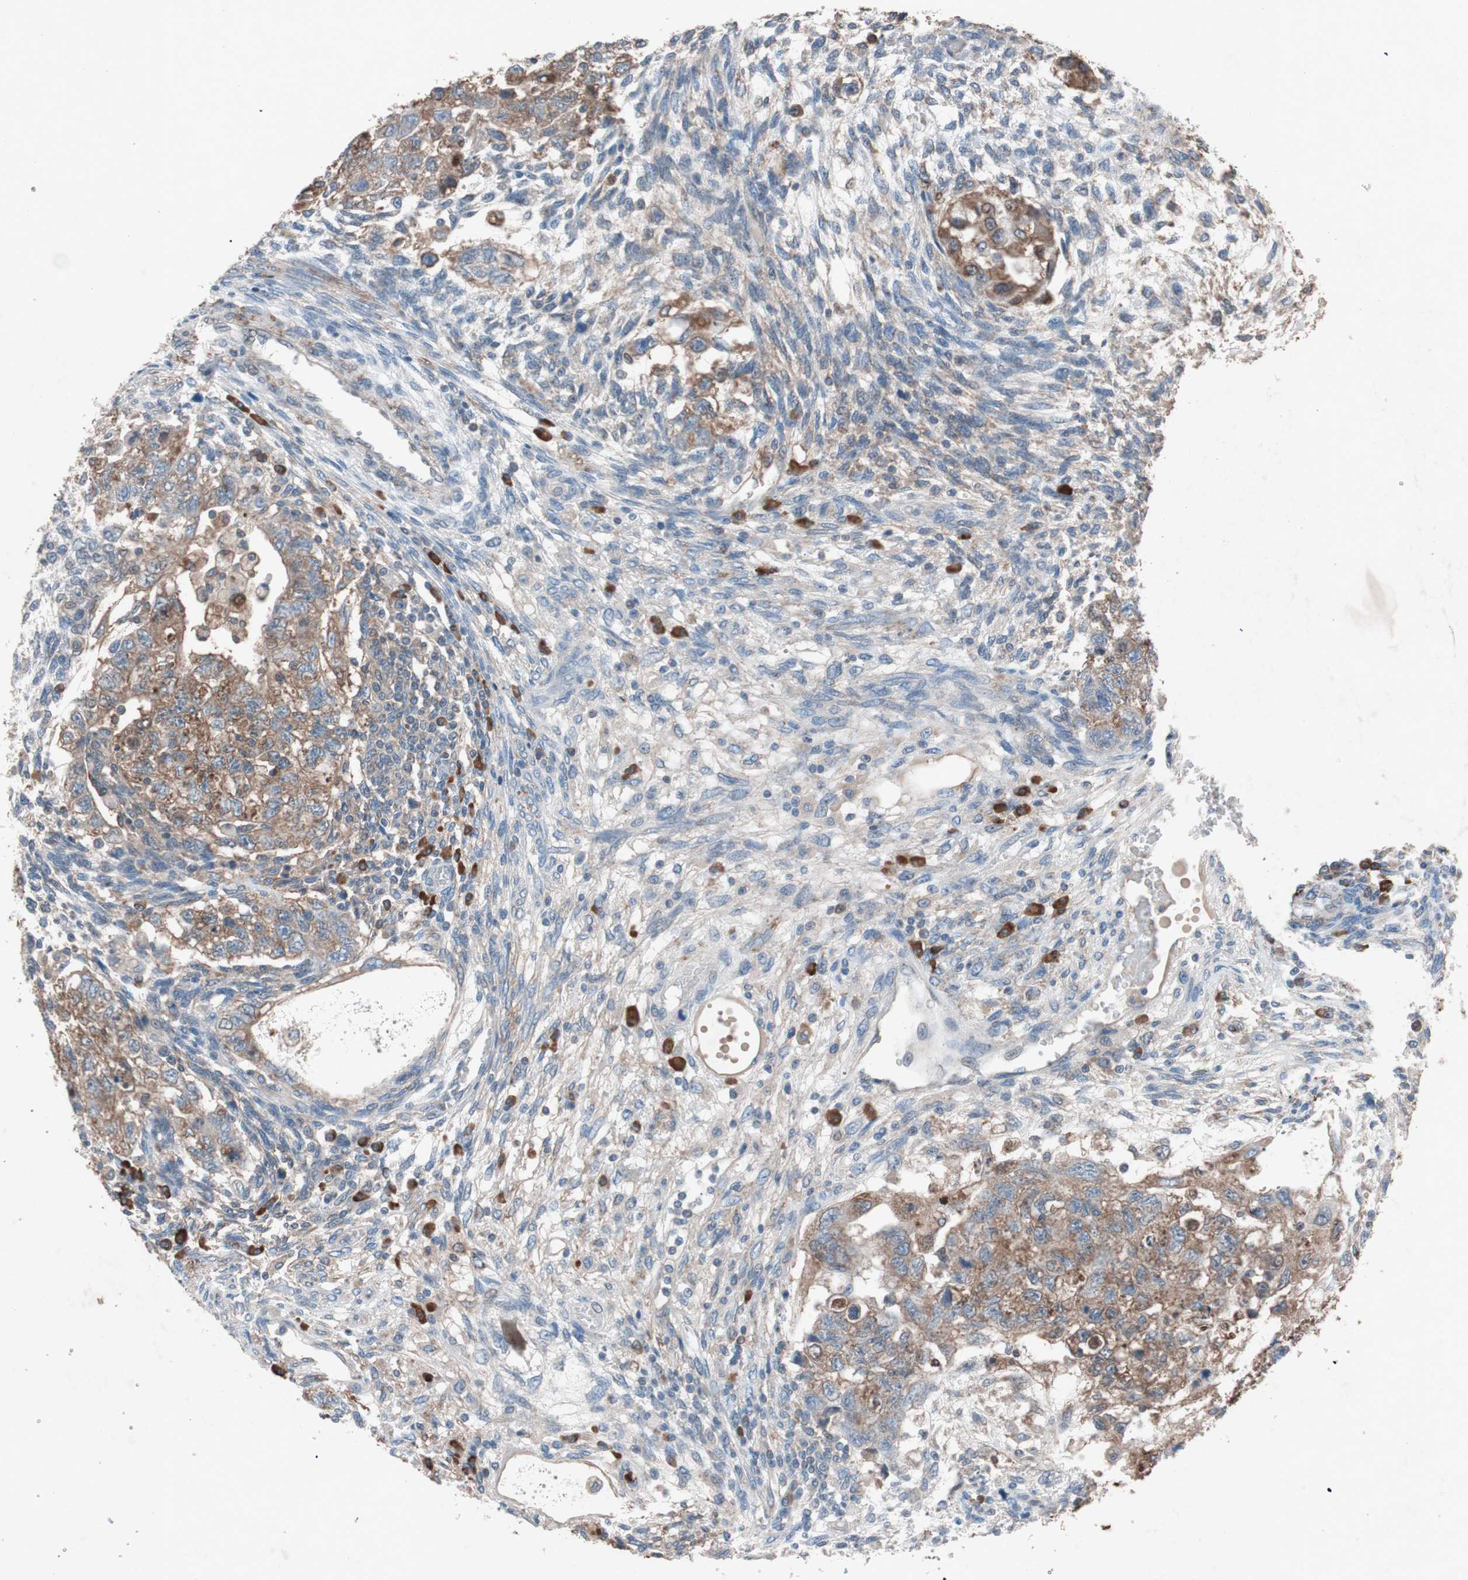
{"staining": {"intensity": "moderate", "quantity": "25%-75%", "location": "cytoplasmic/membranous"}, "tissue": "testis cancer", "cell_type": "Tumor cells", "image_type": "cancer", "snomed": [{"axis": "morphology", "description": "Normal tissue, NOS"}, {"axis": "morphology", "description": "Carcinoma, Embryonal, NOS"}, {"axis": "topography", "description": "Testis"}], "caption": "This photomicrograph demonstrates immunohistochemistry (IHC) staining of human testis embryonal carcinoma, with medium moderate cytoplasmic/membranous expression in about 25%-75% of tumor cells.", "gene": "GRB7", "patient": {"sex": "male", "age": 36}}